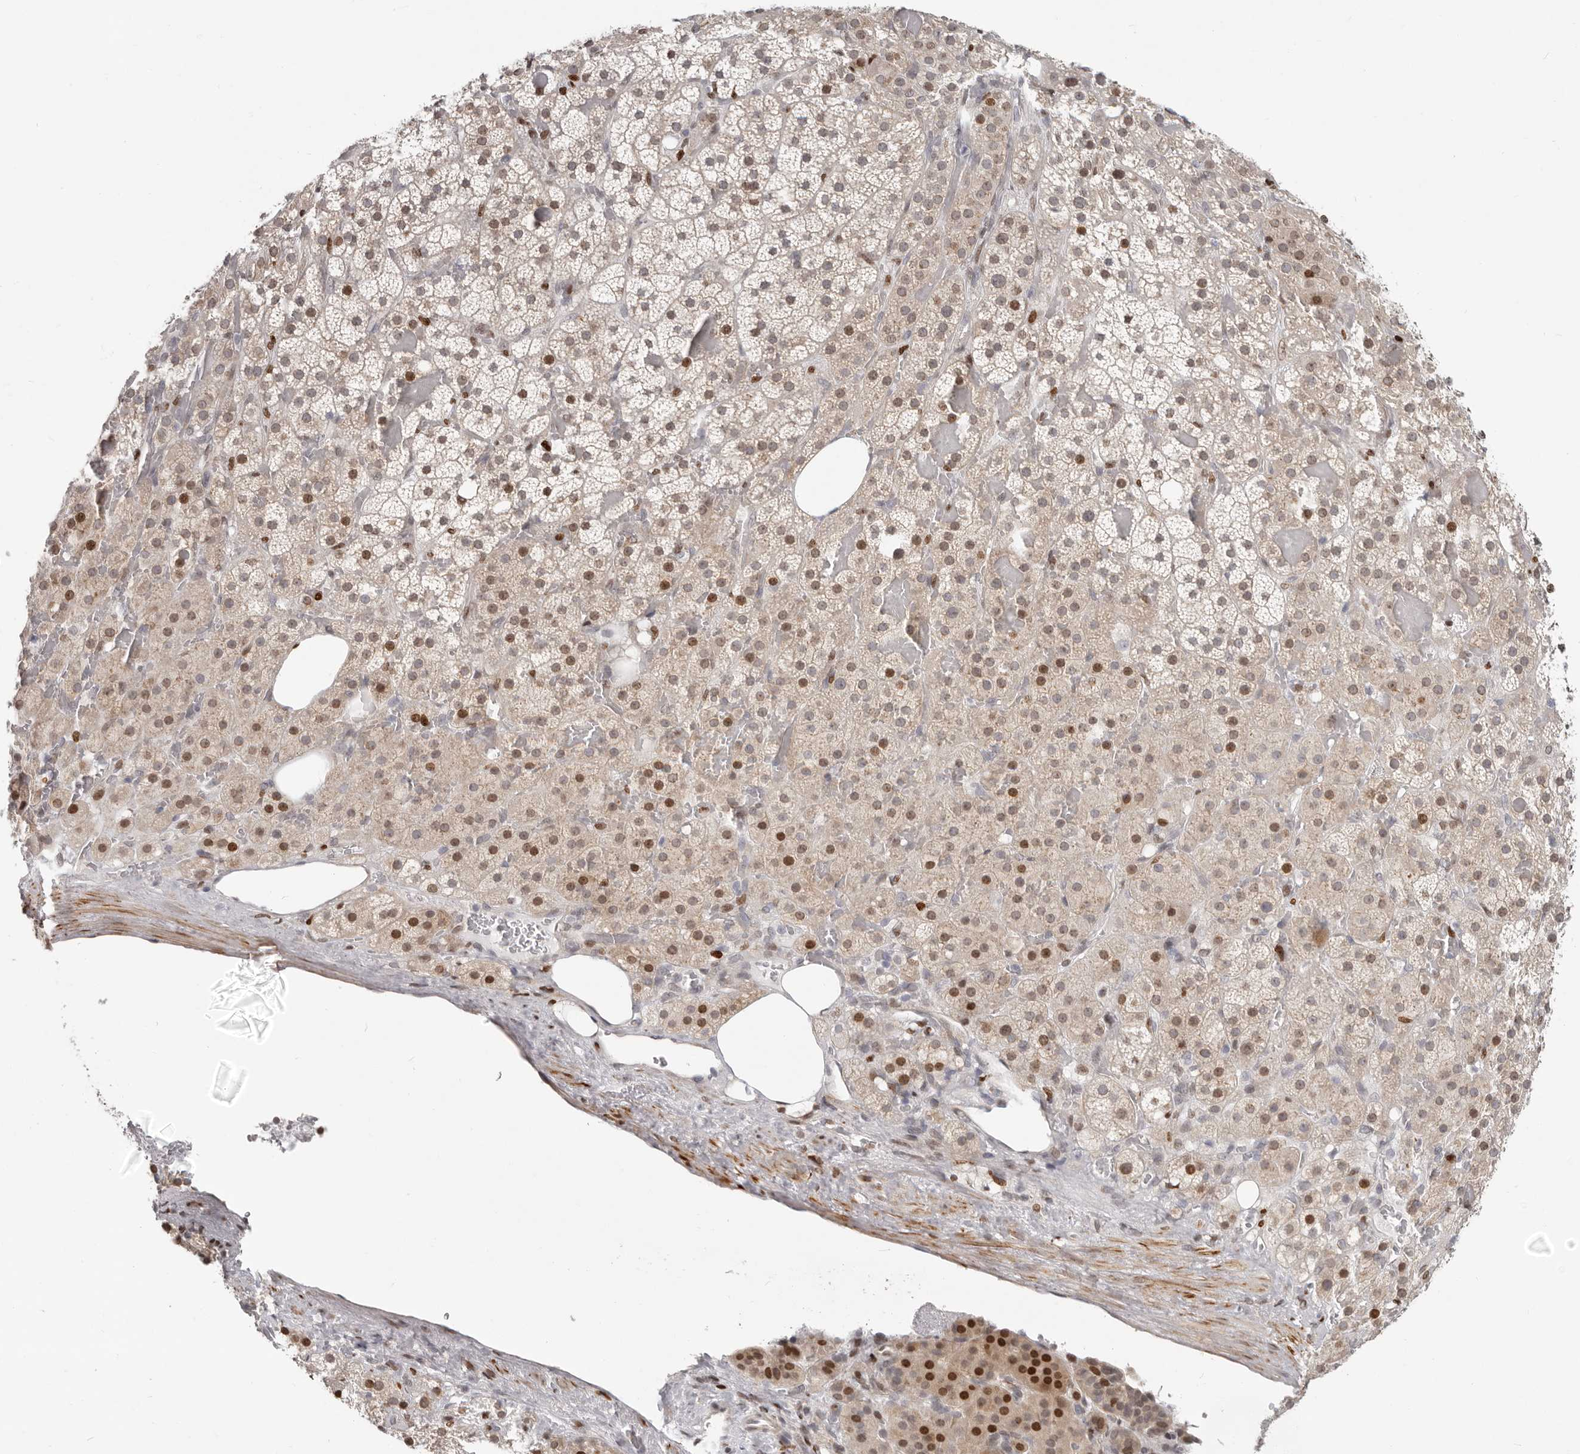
{"staining": {"intensity": "moderate", "quantity": "25%-75%", "location": "nuclear"}, "tissue": "adrenal gland", "cell_type": "Glandular cells", "image_type": "normal", "snomed": [{"axis": "morphology", "description": "Normal tissue, NOS"}, {"axis": "topography", "description": "Adrenal gland"}], "caption": "IHC (DAB (3,3'-diaminobenzidine)) staining of normal adrenal gland displays moderate nuclear protein staining in approximately 25%-75% of glandular cells.", "gene": "SRP19", "patient": {"sex": "female", "age": 59}}